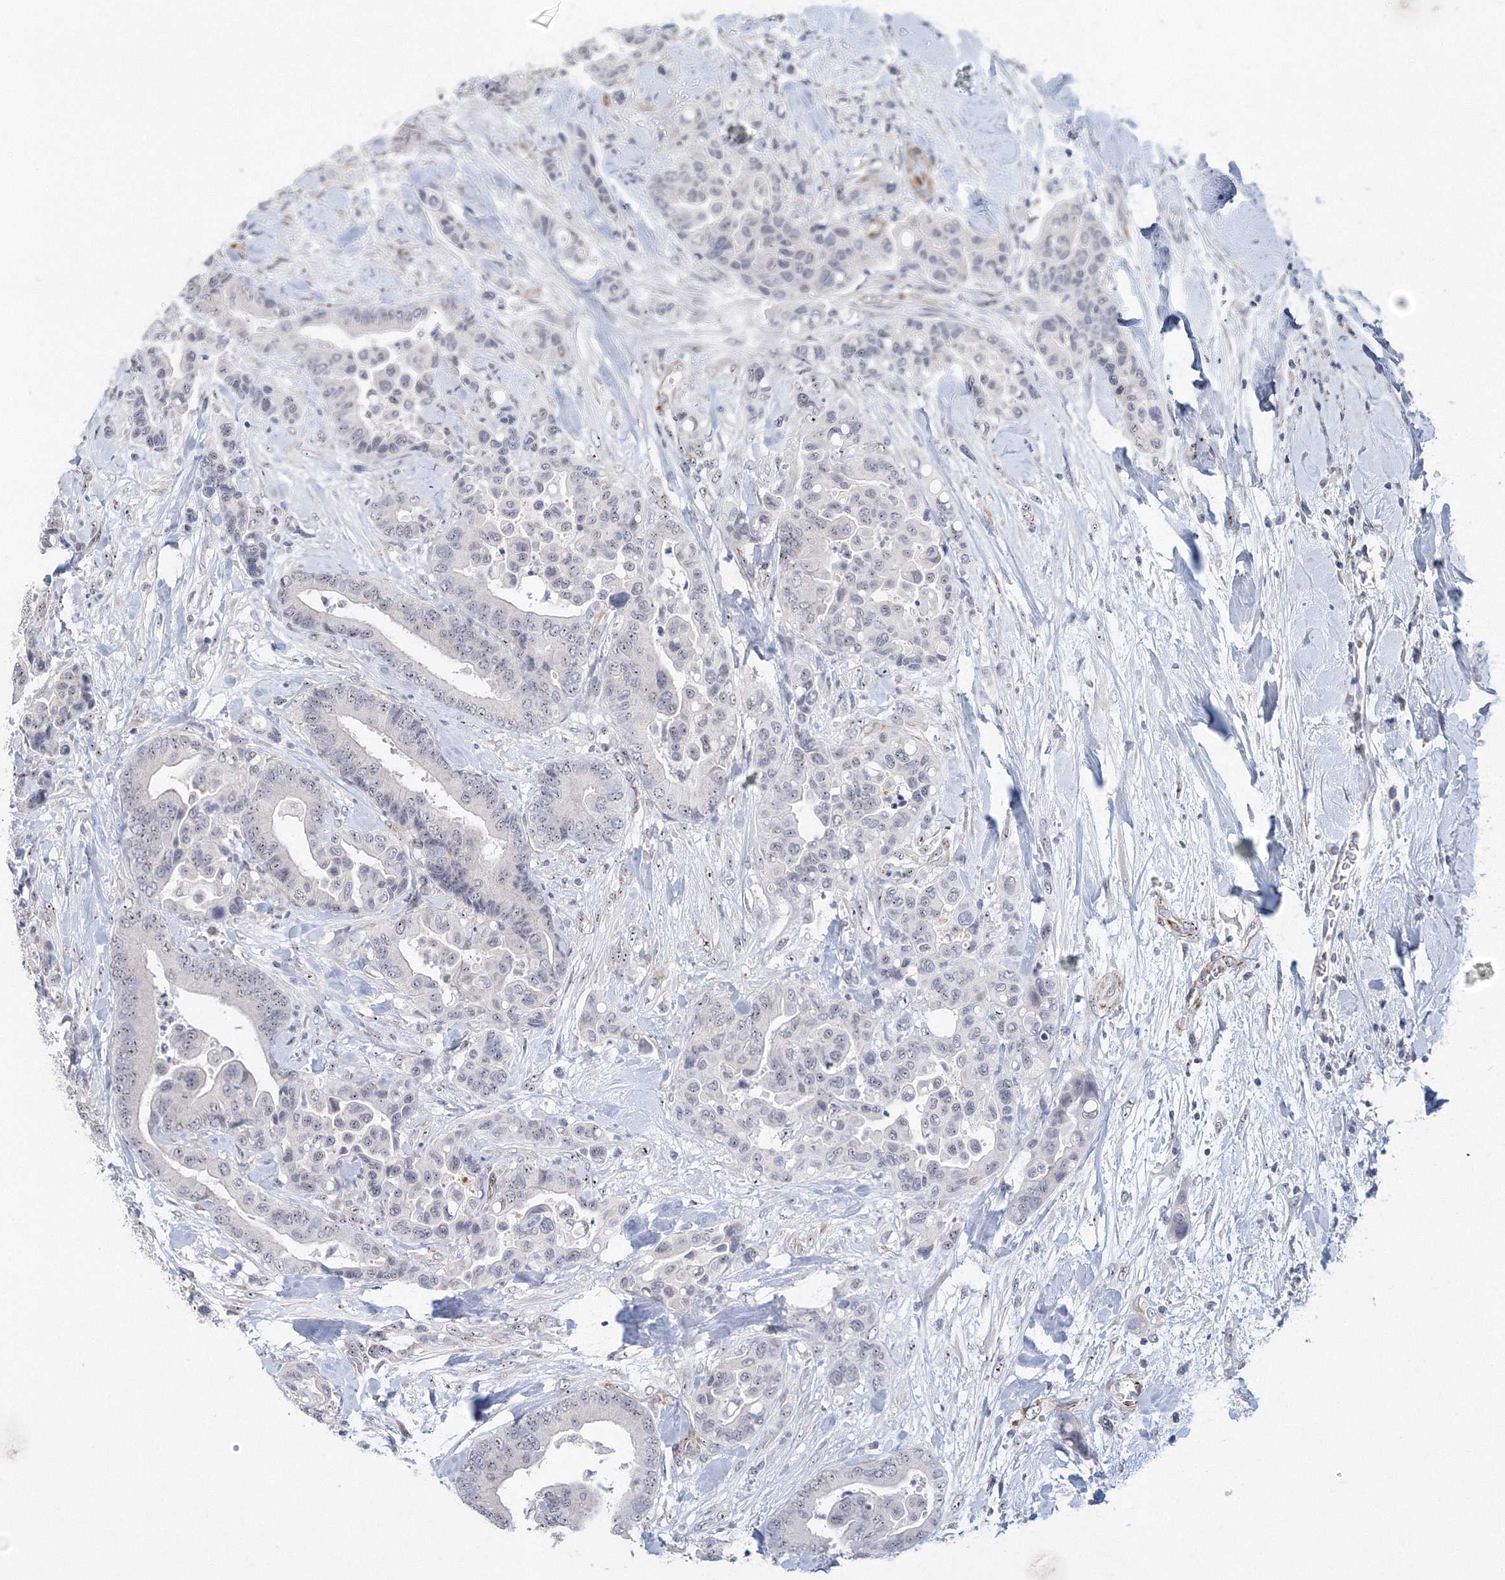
{"staining": {"intensity": "negative", "quantity": "none", "location": "none"}, "tissue": "colorectal cancer", "cell_type": "Tumor cells", "image_type": "cancer", "snomed": [{"axis": "morphology", "description": "Normal tissue, NOS"}, {"axis": "morphology", "description": "Adenocarcinoma, NOS"}, {"axis": "topography", "description": "Colon"}], "caption": "Immunohistochemical staining of human colorectal cancer (adenocarcinoma) shows no significant expression in tumor cells.", "gene": "SIRT7", "patient": {"sex": "male", "age": 82}}